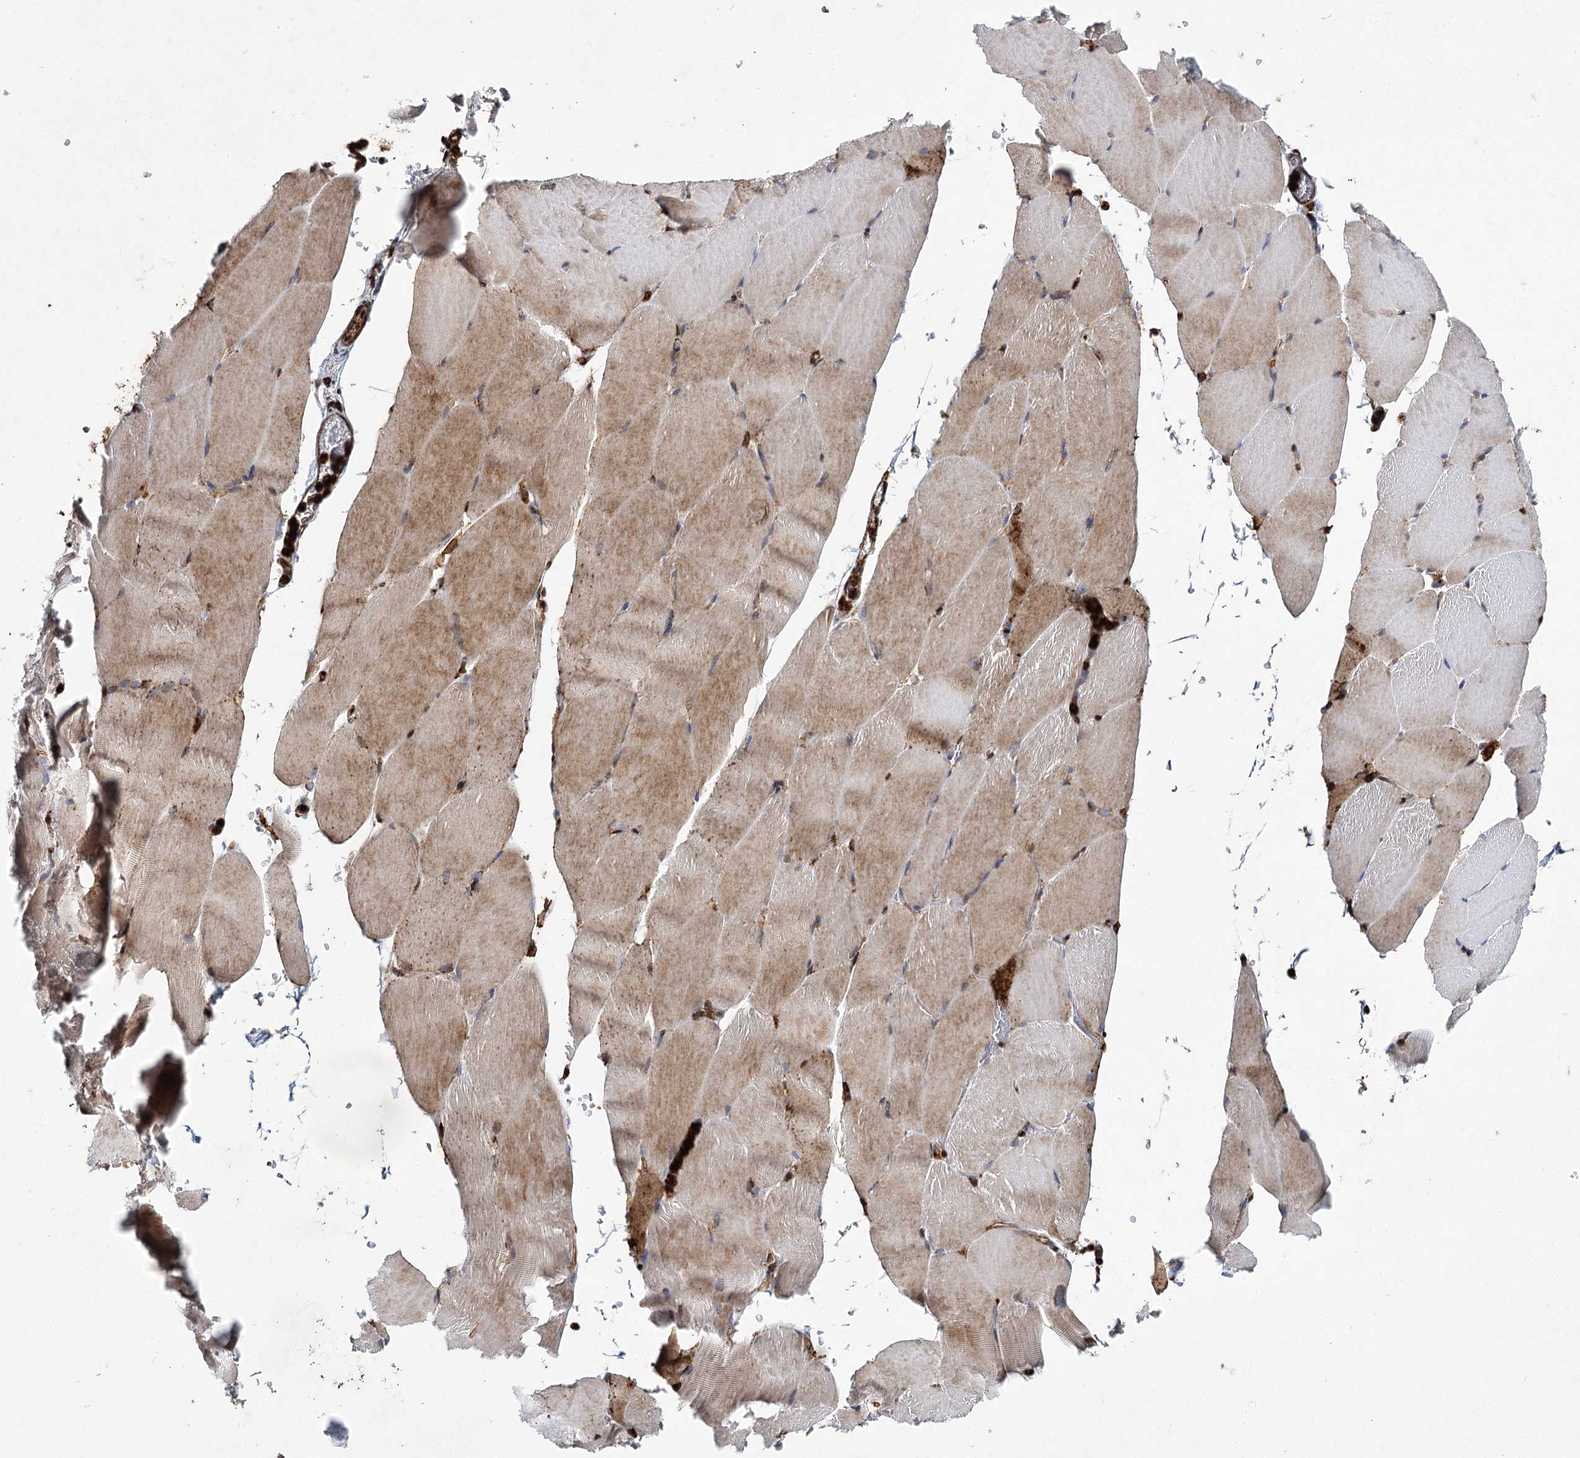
{"staining": {"intensity": "moderate", "quantity": "25%-75%", "location": "cytoplasmic/membranous"}, "tissue": "skeletal muscle", "cell_type": "Myocytes", "image_type": "normal", "snomed": [{"axis": "morphology", "description": "Normal tissue, NOS"}, {"axis": "topography", "description": "Skeletal muscle"}, {"axis": "topography", "description": "Parathyroid gland"}], "caption": "Immunohistochemistry photomicrograph of benign human skeletal muscle stained for a protein (brown), which demonstrates medium levels of moderate cytoplasmic/membranous staining in about 25%-75% of myocytes.", "gene": "DCUN1D4", "patient": {"sex": "female", "age": 37}}